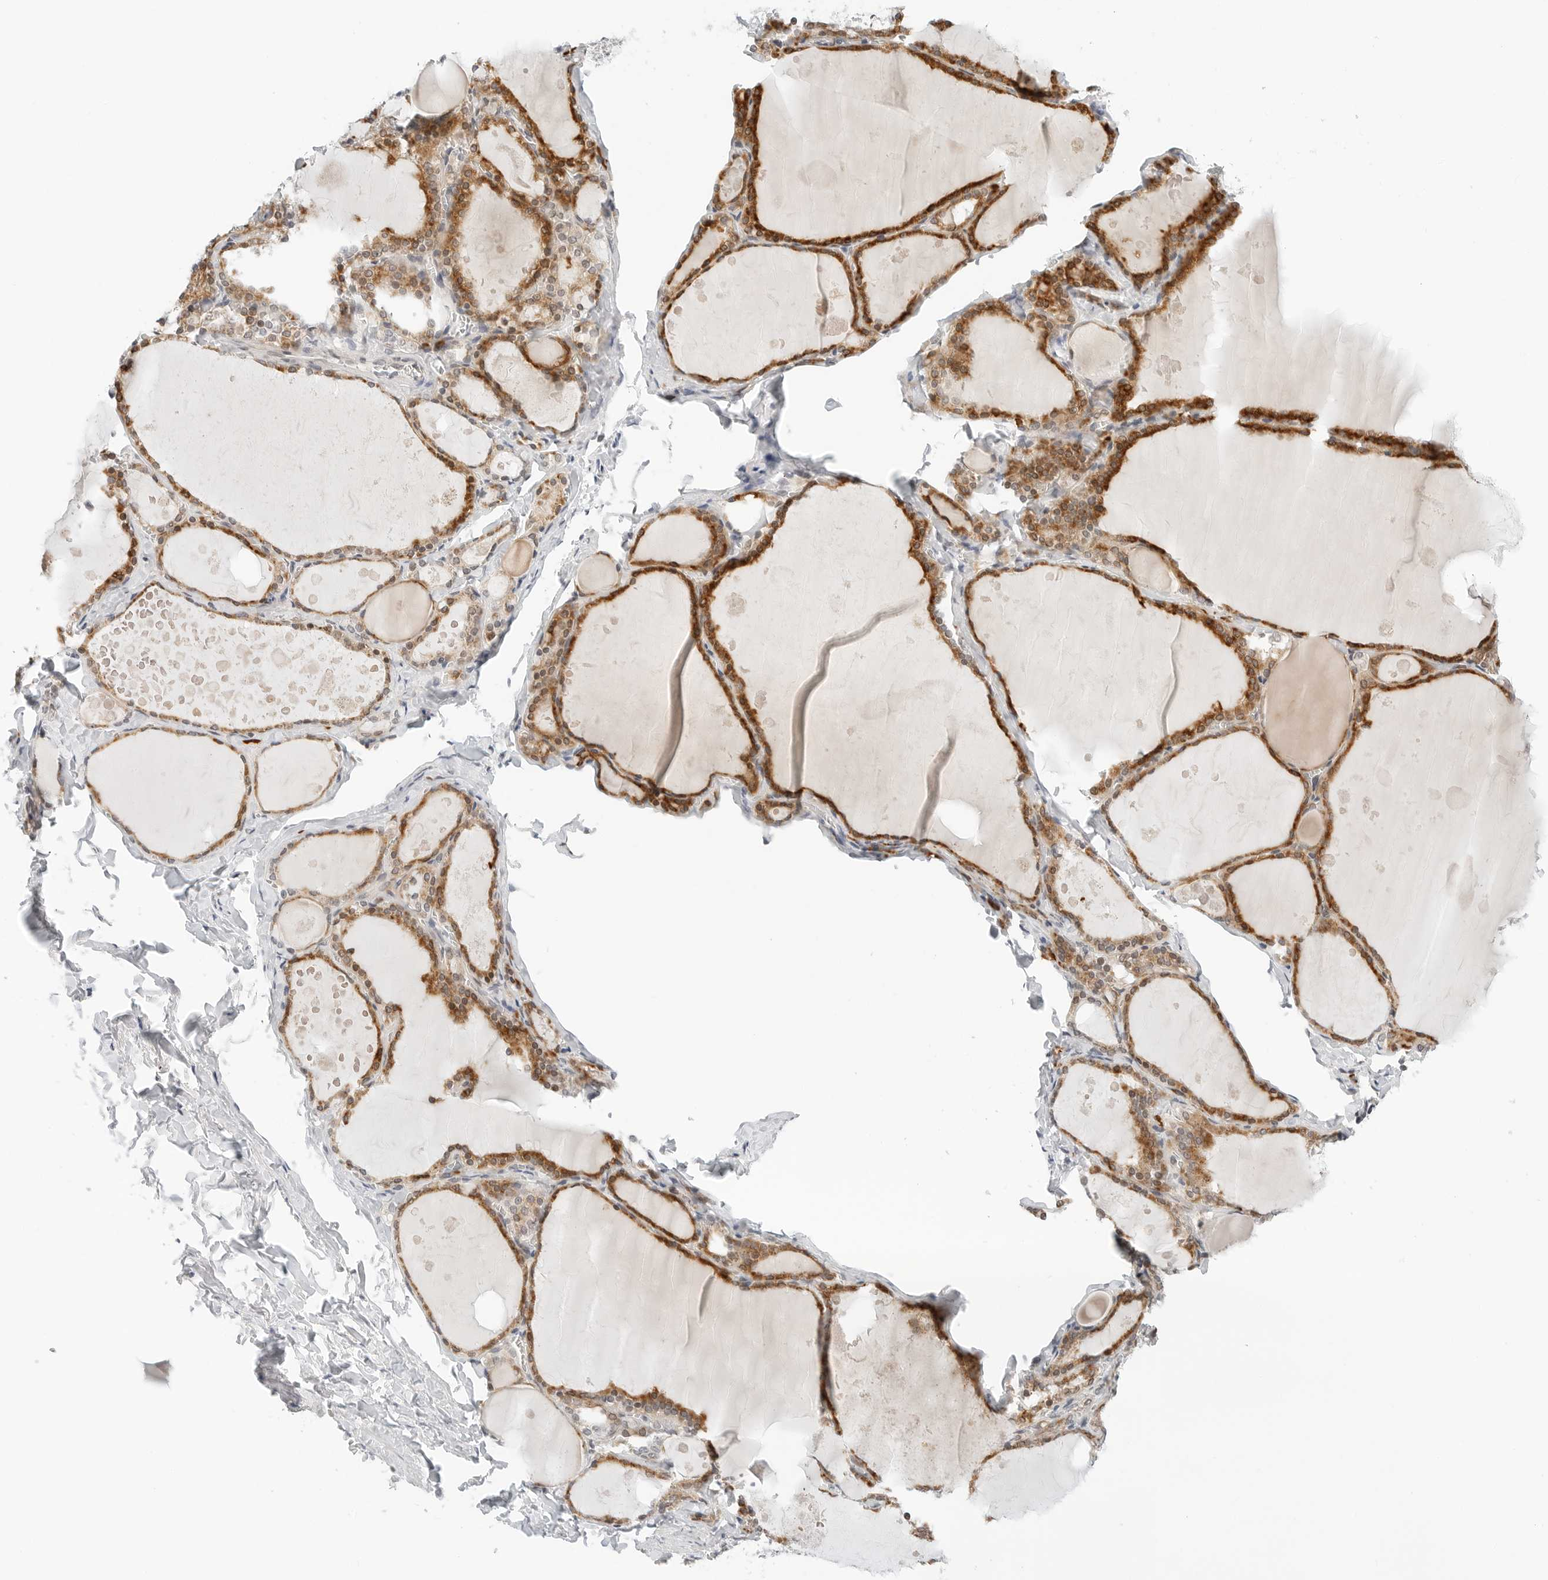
{"staining": {"intensity": "strong", "quantity": ">75%", "location": "cytoplasmic/membranous"}, "tissue": "thyroid gland", "cell_type": "Glandular cells", "image_type": "normal", "snomed": [{"axis": "morphology", "description": "Normal tissue, NOS"}, {"axis": "topography", "description": "Thyroid gland"}], "caption": "This micrograph demonstrates unremarkable thyroid gland stained with immunohistochemistry to label a protein in brown. The cytoplasmic/membranous of glandular cells show strong positivity for the protein. Nuclei are counter-stained blue.", "gene": "PARP10", "patient": {"sex": "male", "age": 56}}